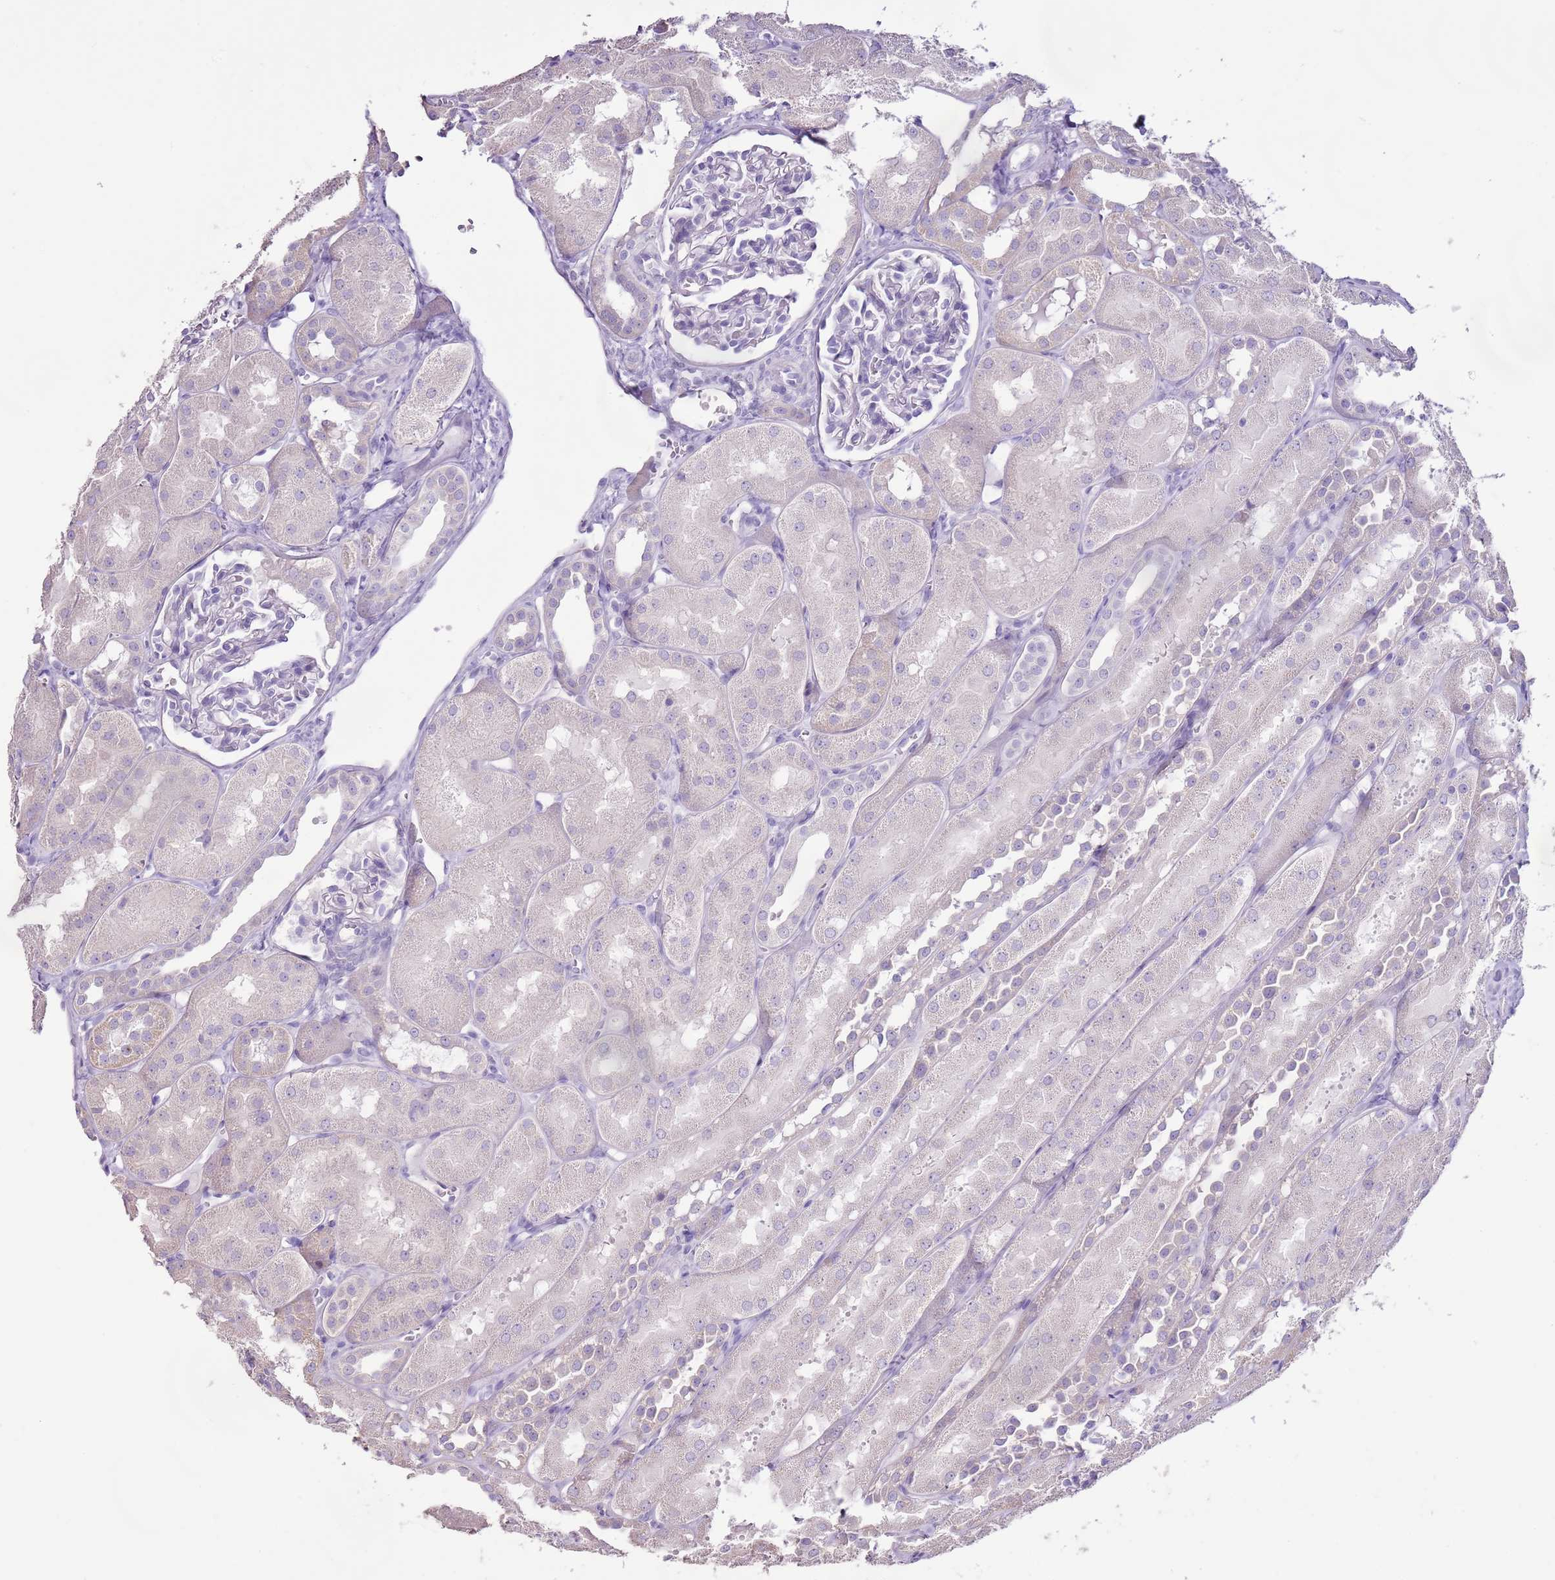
{"staining": {"intensity": "negative", "quantity": "none", "location": "none"}, "tissue": "kidney", "cell_type": "Cells in glomeruli", "image_type": "normal", "snomed": [{"axis": "morphology", "description": "Normal tissue, NOS"}, {"axis": "topography", "description": "Kidney"}, {"axis": "topography", "description": "Urinary bladder"}], "caption": "Cells in glomeruli show no significant protein staining in benign kidney. The staining was performed using DAB to visualize the protein expression in brown, while the nuclei were stained in blue with hematoxylin (Magnification: 20x).", "gene": "BLOC1S2", "patient": {"sex": "male", "age": 16}}